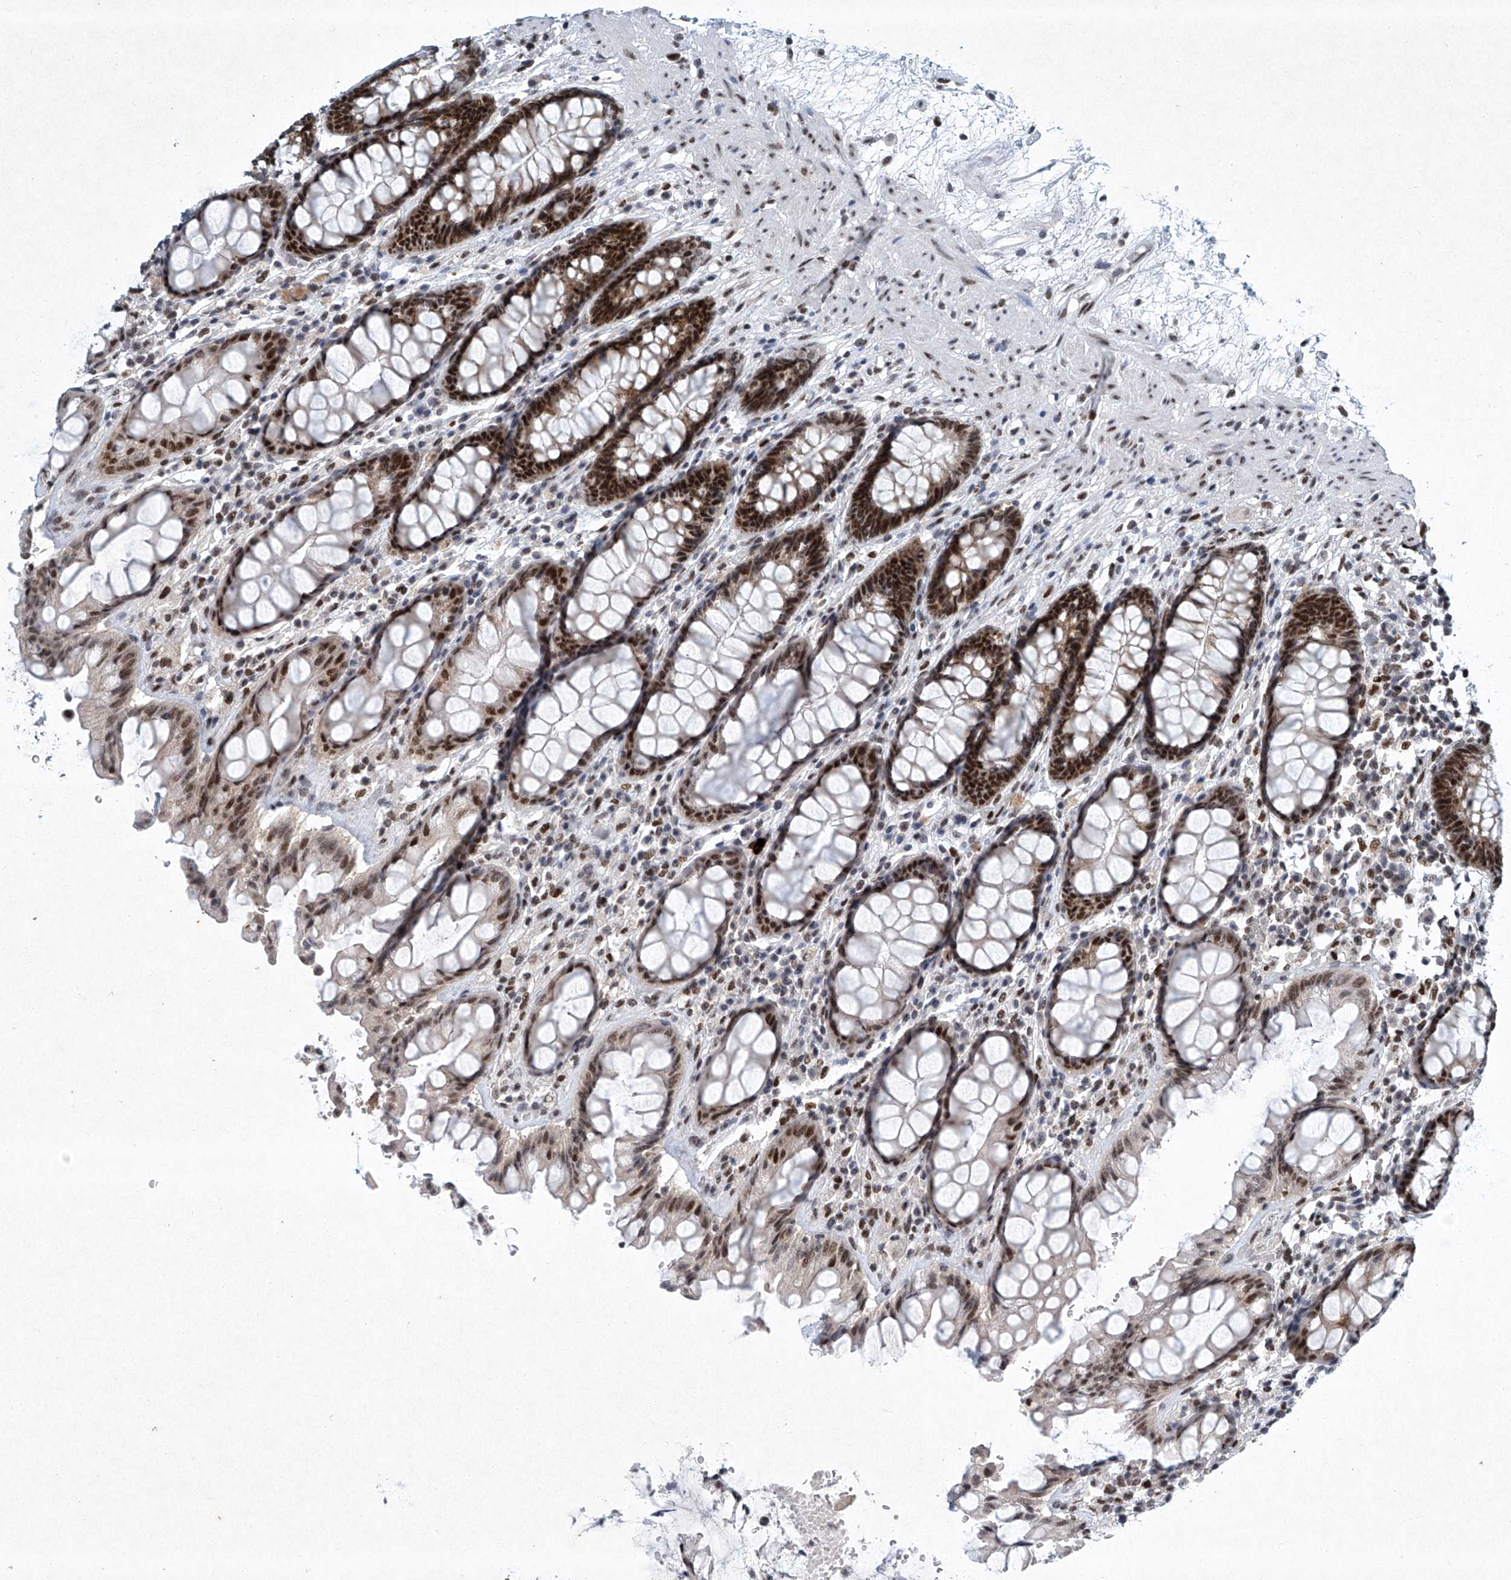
{"staining": {"intensity": "strong", "quantity": ">75%", "location": "nuclear"}, "tissue": "rectum", "cell_type": "Glandular cells", "image_type": "normal", "snomed": [{"axis": "morphology", "description": "Normal tissue, NOS"}, {"axis": "topography", "description": "Rectum"}], "caption": "Immunohistochemistry (IHC) micrograph of unremarkable rectum: rectum stained using immunohistochemistry (IHC) exhibits high levels of strong protein expression localized specifically in the nuclear of glandular cells, appearing as a nuclear brown color.", "gene": "TFDP1", "patient": {"sex": "male", "age": 64}}